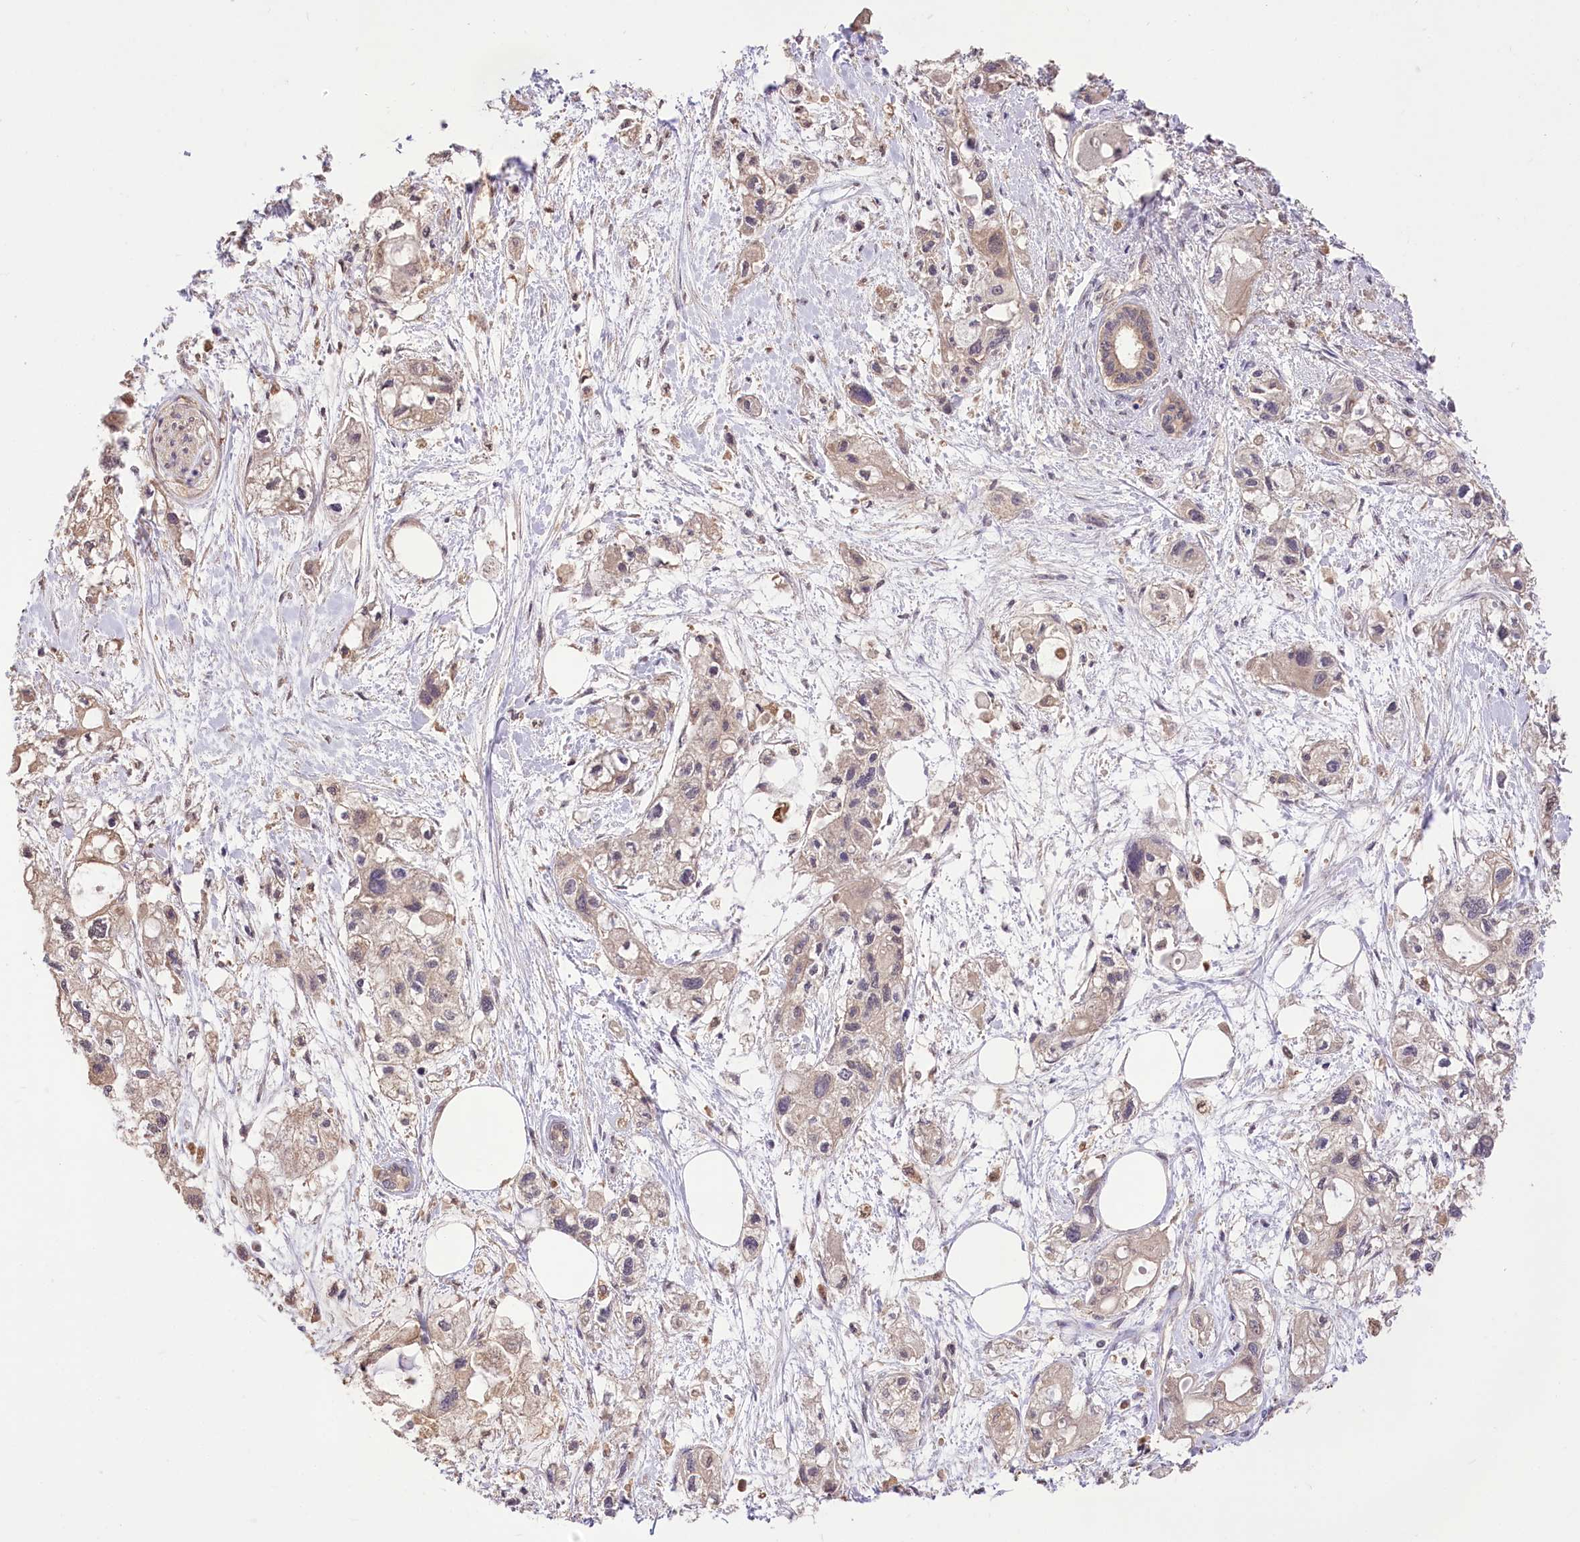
{"staining": {"intensity": "negative", "quantity": "none", "location": "none"}, "tissue": "pancreatic cancer", "cell_type": "Tumor cells", "image_type": "cancer", "snomed": [{"axis": "morphology", "description": "Adenocarcinoma, NOS"}, {"axis": "topography", "description": "Pancreas"}], "caption": "There is no significant positivity in tumor cells of pancreatic adenocarcinoma. (DAB immunohistochemistry, high magnification).", "gene": "R3HDM2", "patient": {"sex": "male", "age": 75}}